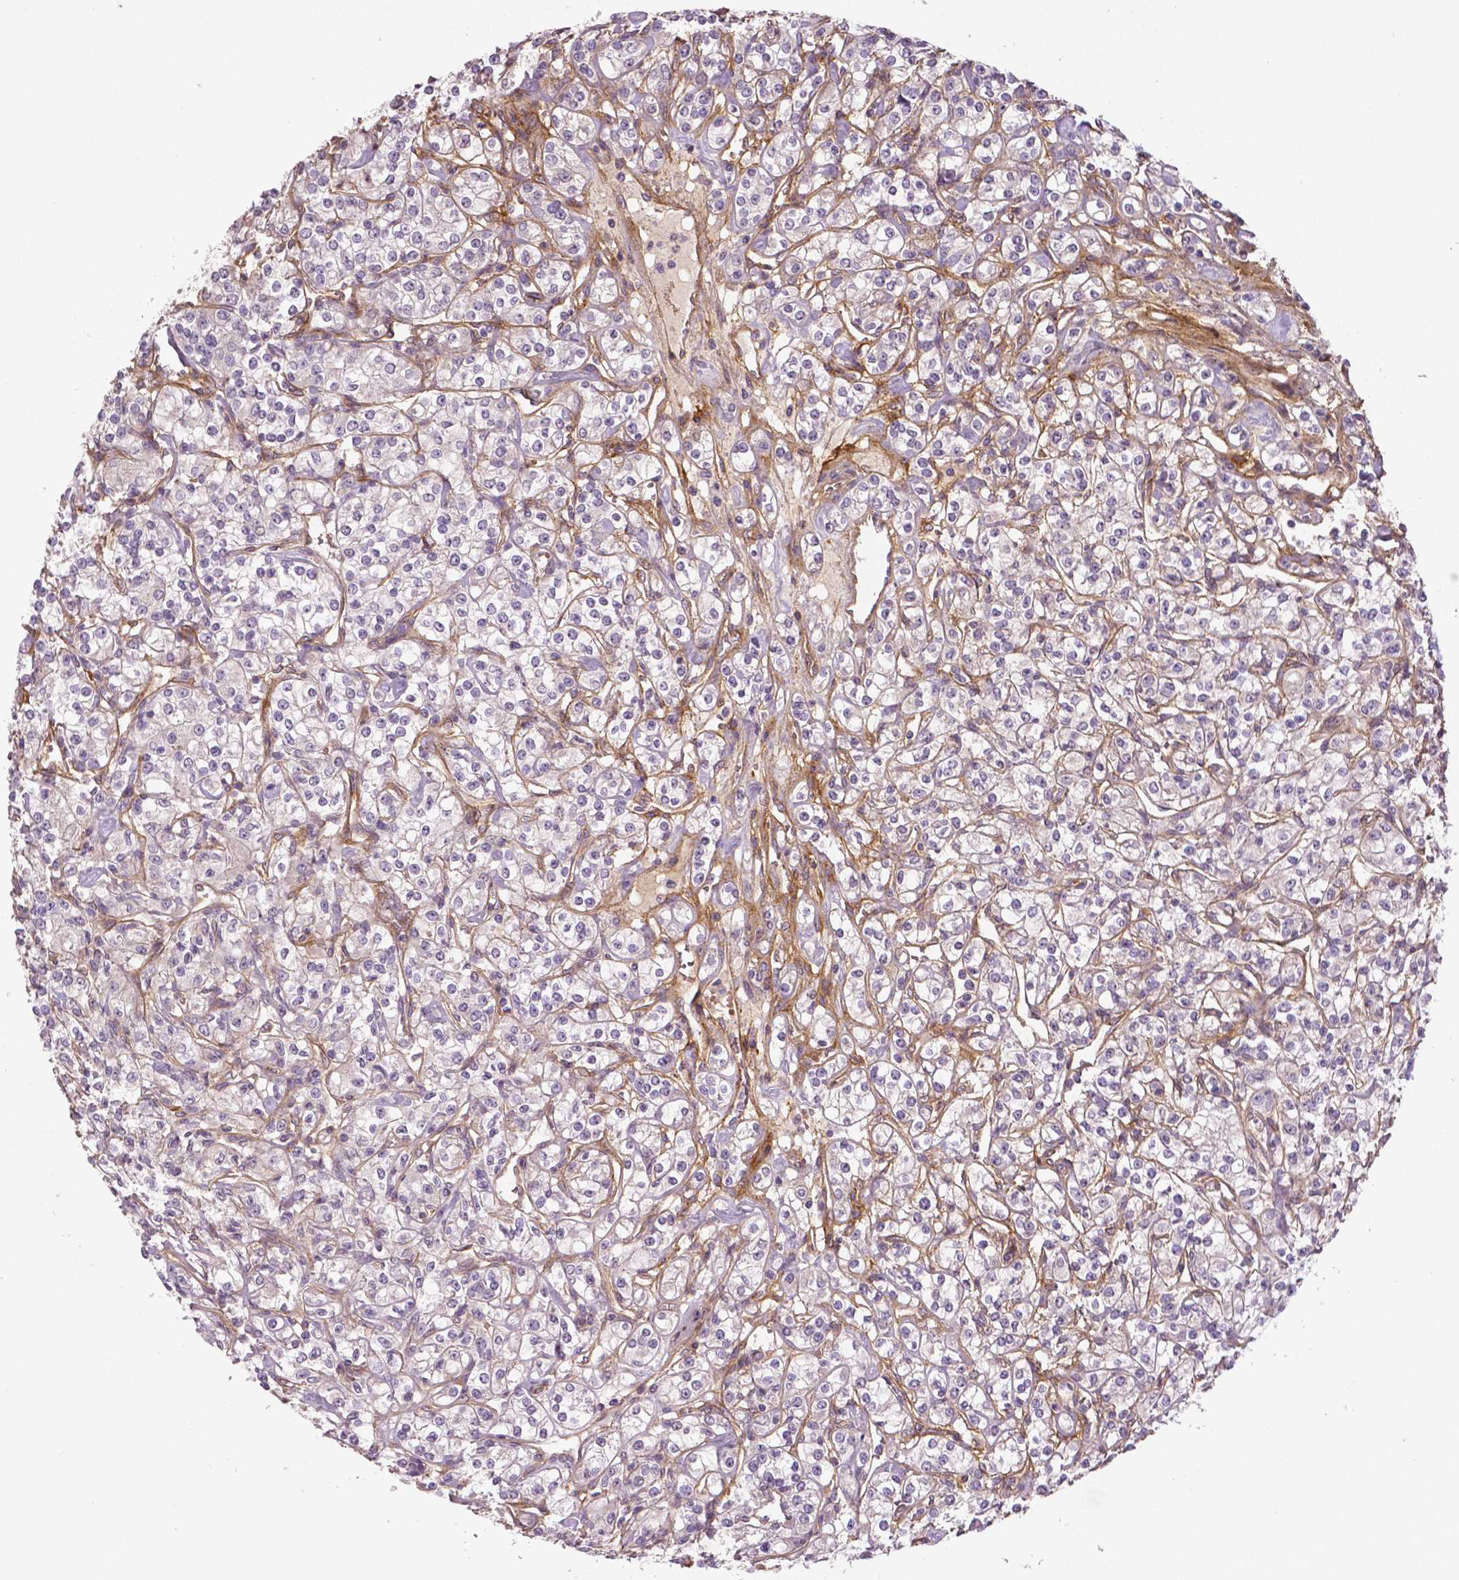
{"staining": {"intensity": "negative", "quantity": "none", "location": "none"}, "tissue": "renal cancer", "cell_type": "Tumor cells", "image_type": "cancer", "snomed": [{"axis": "morphology", "description": "Adenocarcinoma, NOS"}, {"axis": "topography", "description": "Kidney"}], "caption": "Protein analysis of renal cancer (adenocarcinoma) shows no significant expression in tumor cells. (Stains: DAB immunohistochemistry with hematoxylin counter stain, Microscopy: brightfield microscopy at high magnification).", "gene": "FLT1", "patient": {"sex": "male", "age": 77}}